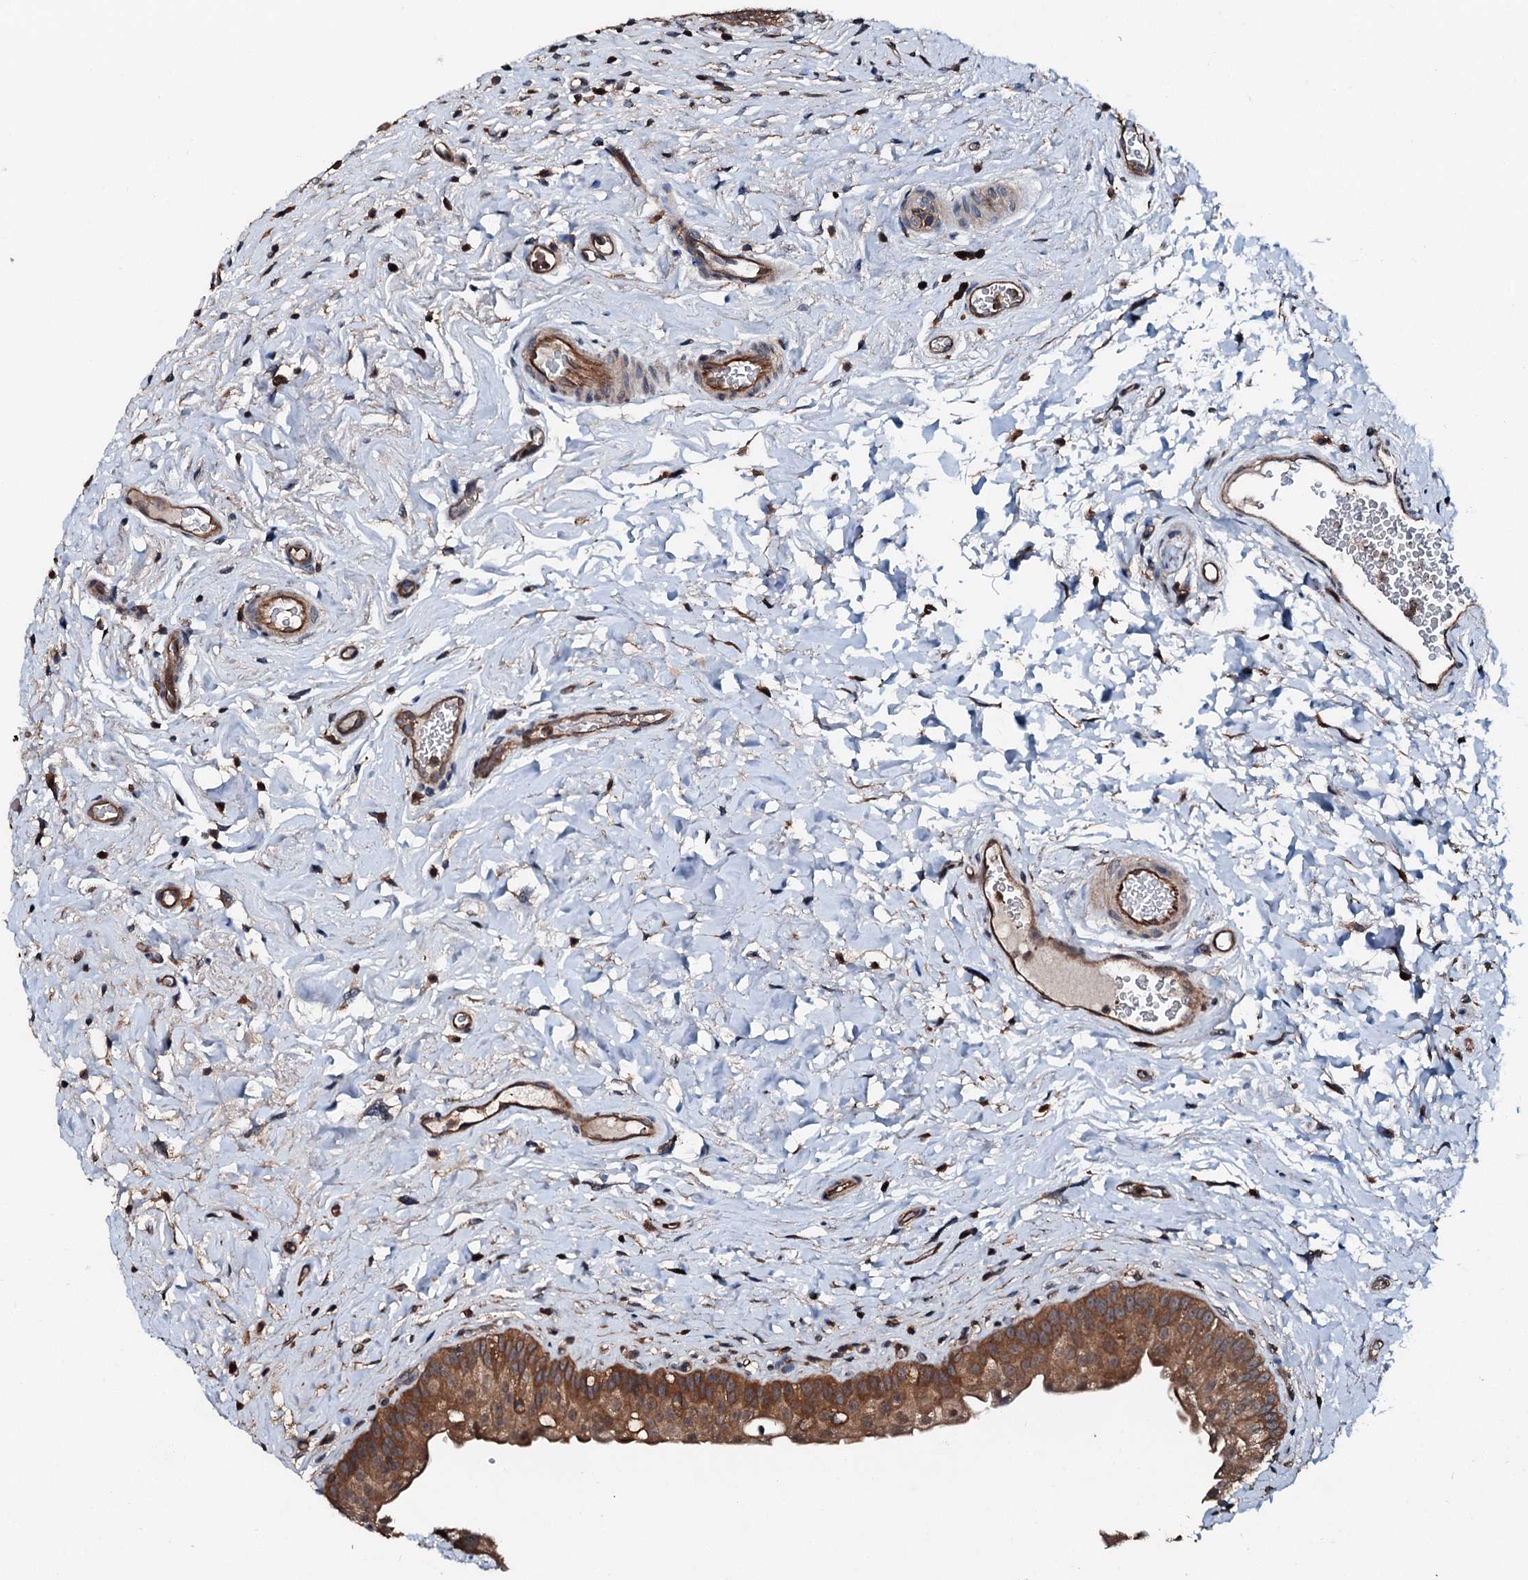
{"staining": {"intensity": "moderate", "quantity": ">75%", "location": "cytoplasmic/membranous"}, "tissue": "urinary bladder", "cell_type": "Urothelial cells", "image_type": "normal", "snomed": [{"axis": "morphology", "description": "Normal tissue, NOS"}, {"axis": "topography", "description": "Urinary bladder"}], "caption": "Unremarkable urinary bladder exhibits moderate cytoplasmic/membranous positivity in approximately >75% of urothelial cells The protein of interest is shown in brown color, while the nuclei are stained blue..", "gene": "FGD4", "patient": {"sex": "male", "age": 83}}